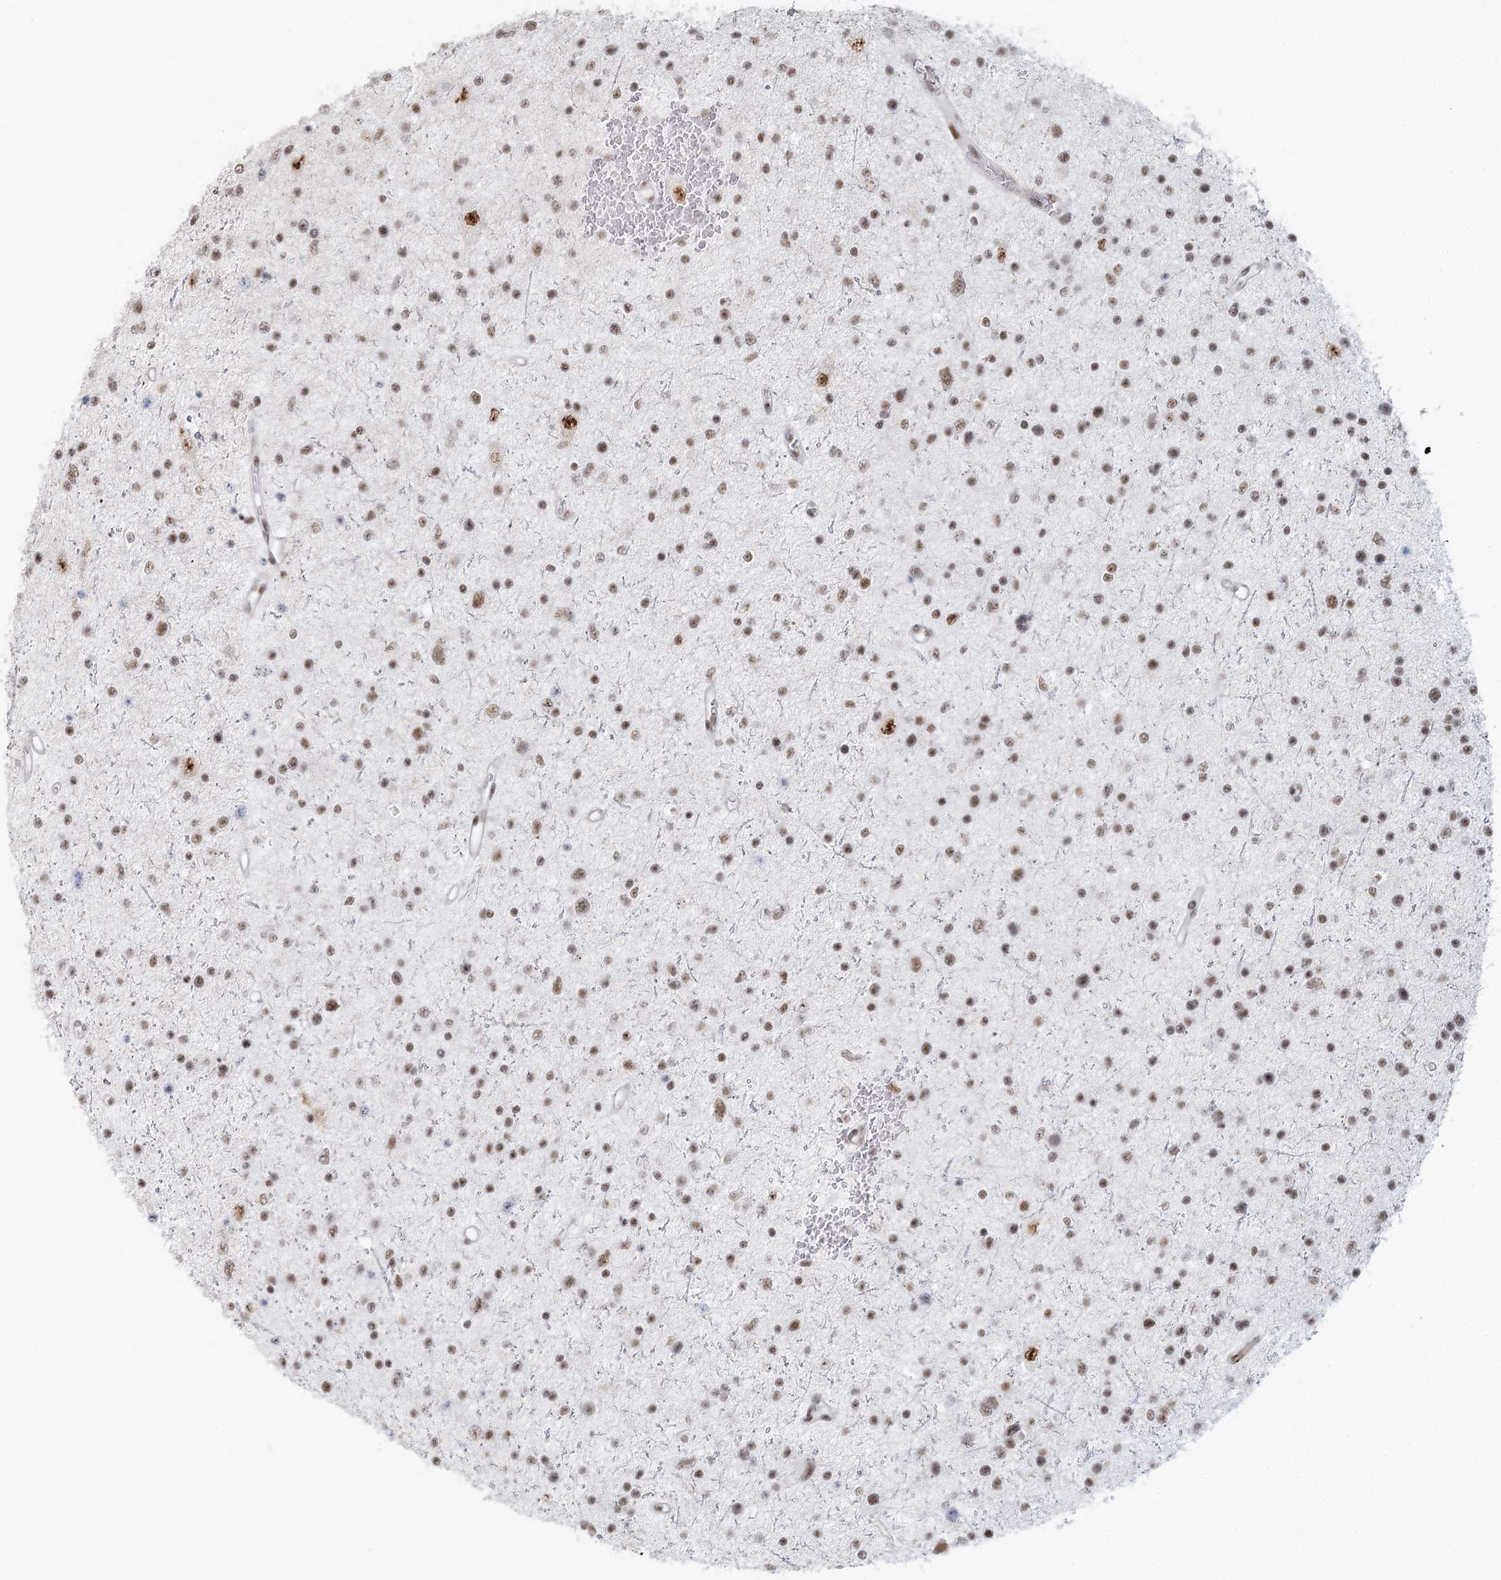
{"staining": {"intensity": "moderate", "quantity": ">75%", "location": "nuclear"}, "tissue": "glioma", "cell_type": "Tumor cells", "image_type": "cancer", "snomed": [{"axis": "morphology", "description": "Glioma, malignant, Low grade"}, {"axis": "topography", "description": "Brain"}], "caption": "Tumor cells display medium levels of moderate nuclear staining in approximately >75% of cells in human low-grade glioma (malignant). The staining was performed using DAB to visualize the protein expression in brown, while the nuclei were stained in blue with hematoxylin (Magnification: 20x).", "gene": "U2SURP", "patient": {"sex": "female", "age": 37}}